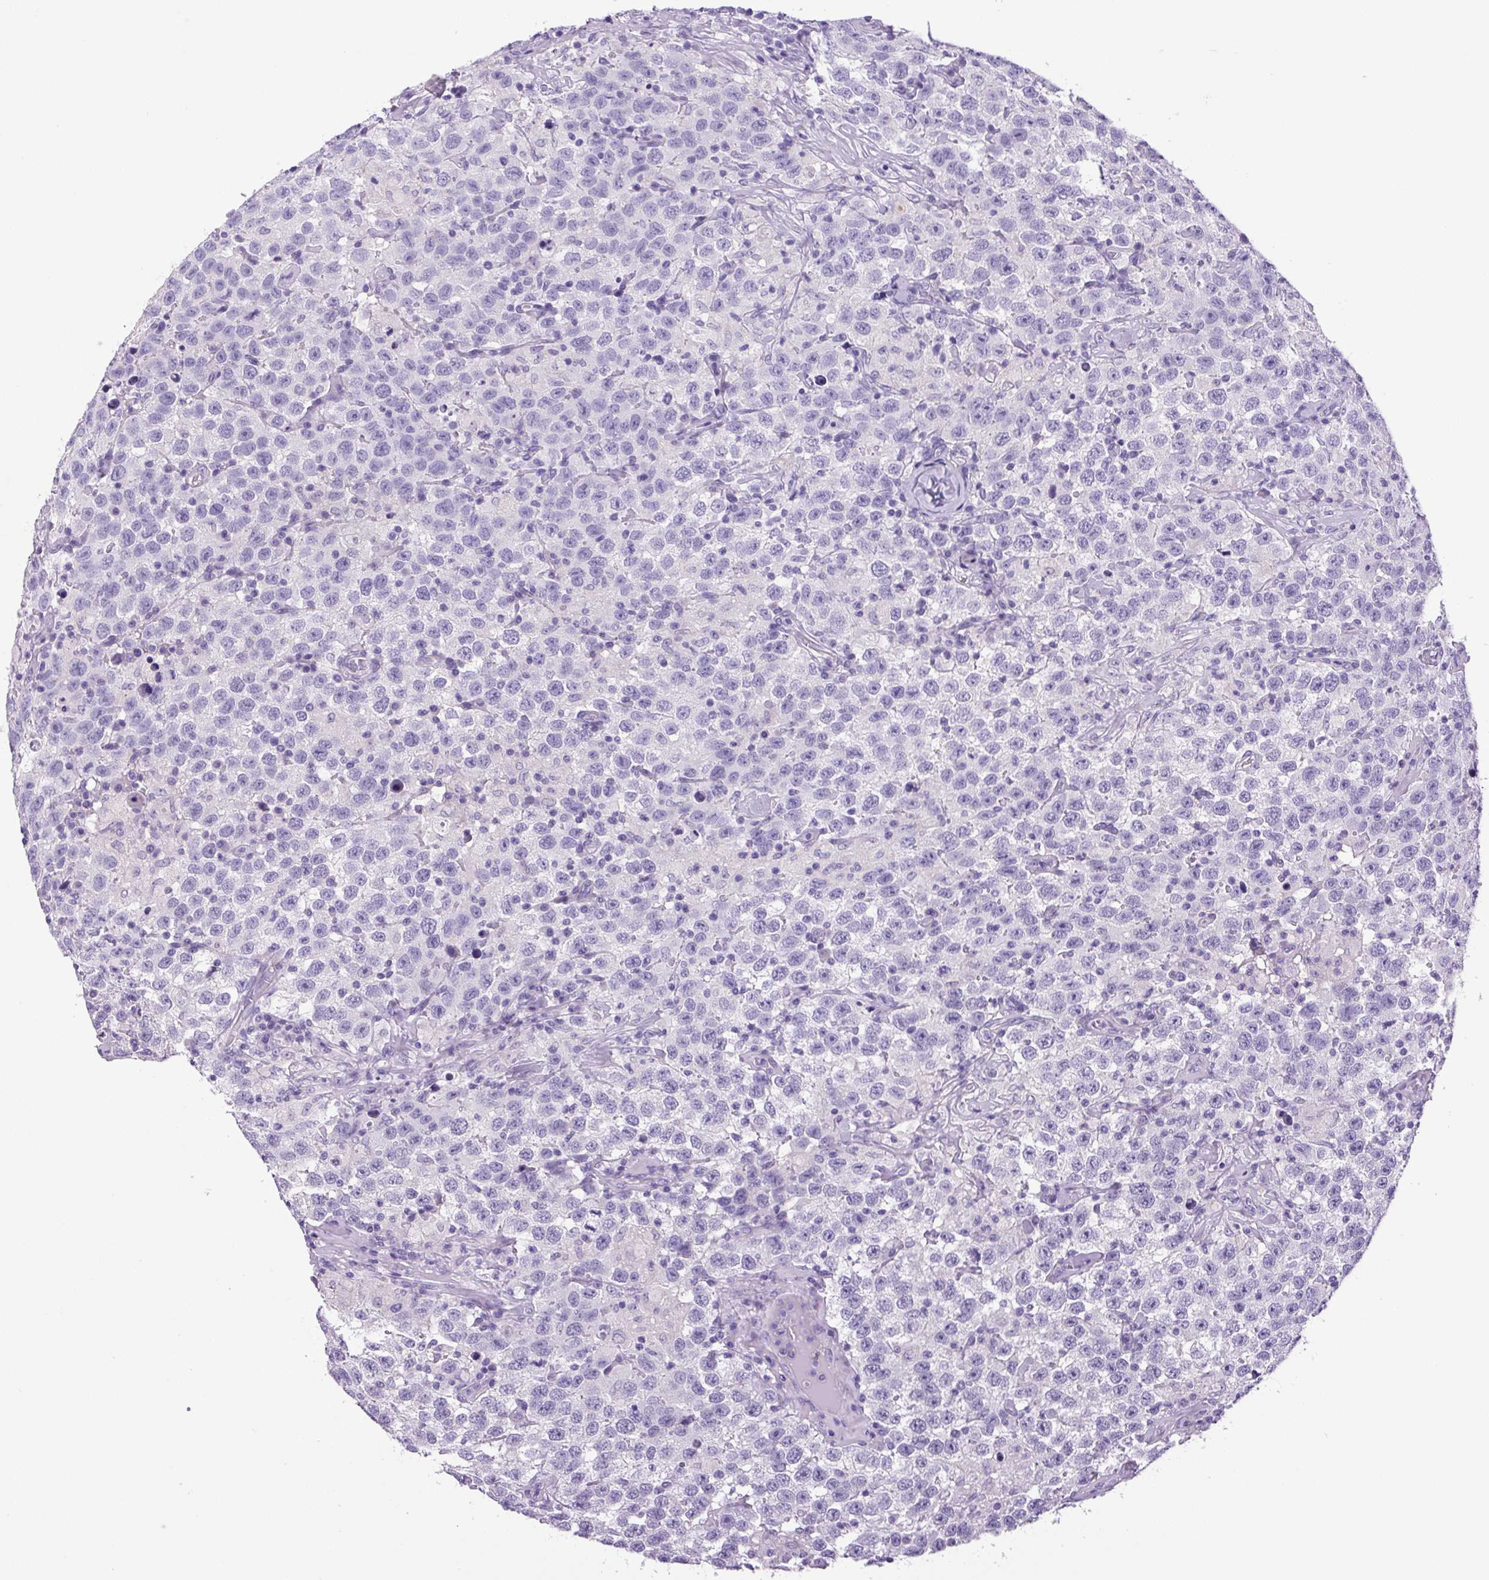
{"staining": {"intensity": "negative", "quantity": "none", "location": "none"}, "tissue": "testis cancer", "cell_type": "Tumor cells", "image_type": "cancer", "snomed": [{"axis": "morphology", "description": "Seminoma, NOS"}, {"axis": "topography", "description": "Testis"}], "caption": "Tumor cells show no significant protein staining in seminoma (testis).", "gene": "CHGA", "patient": {"sex": "male", "age": 41}}